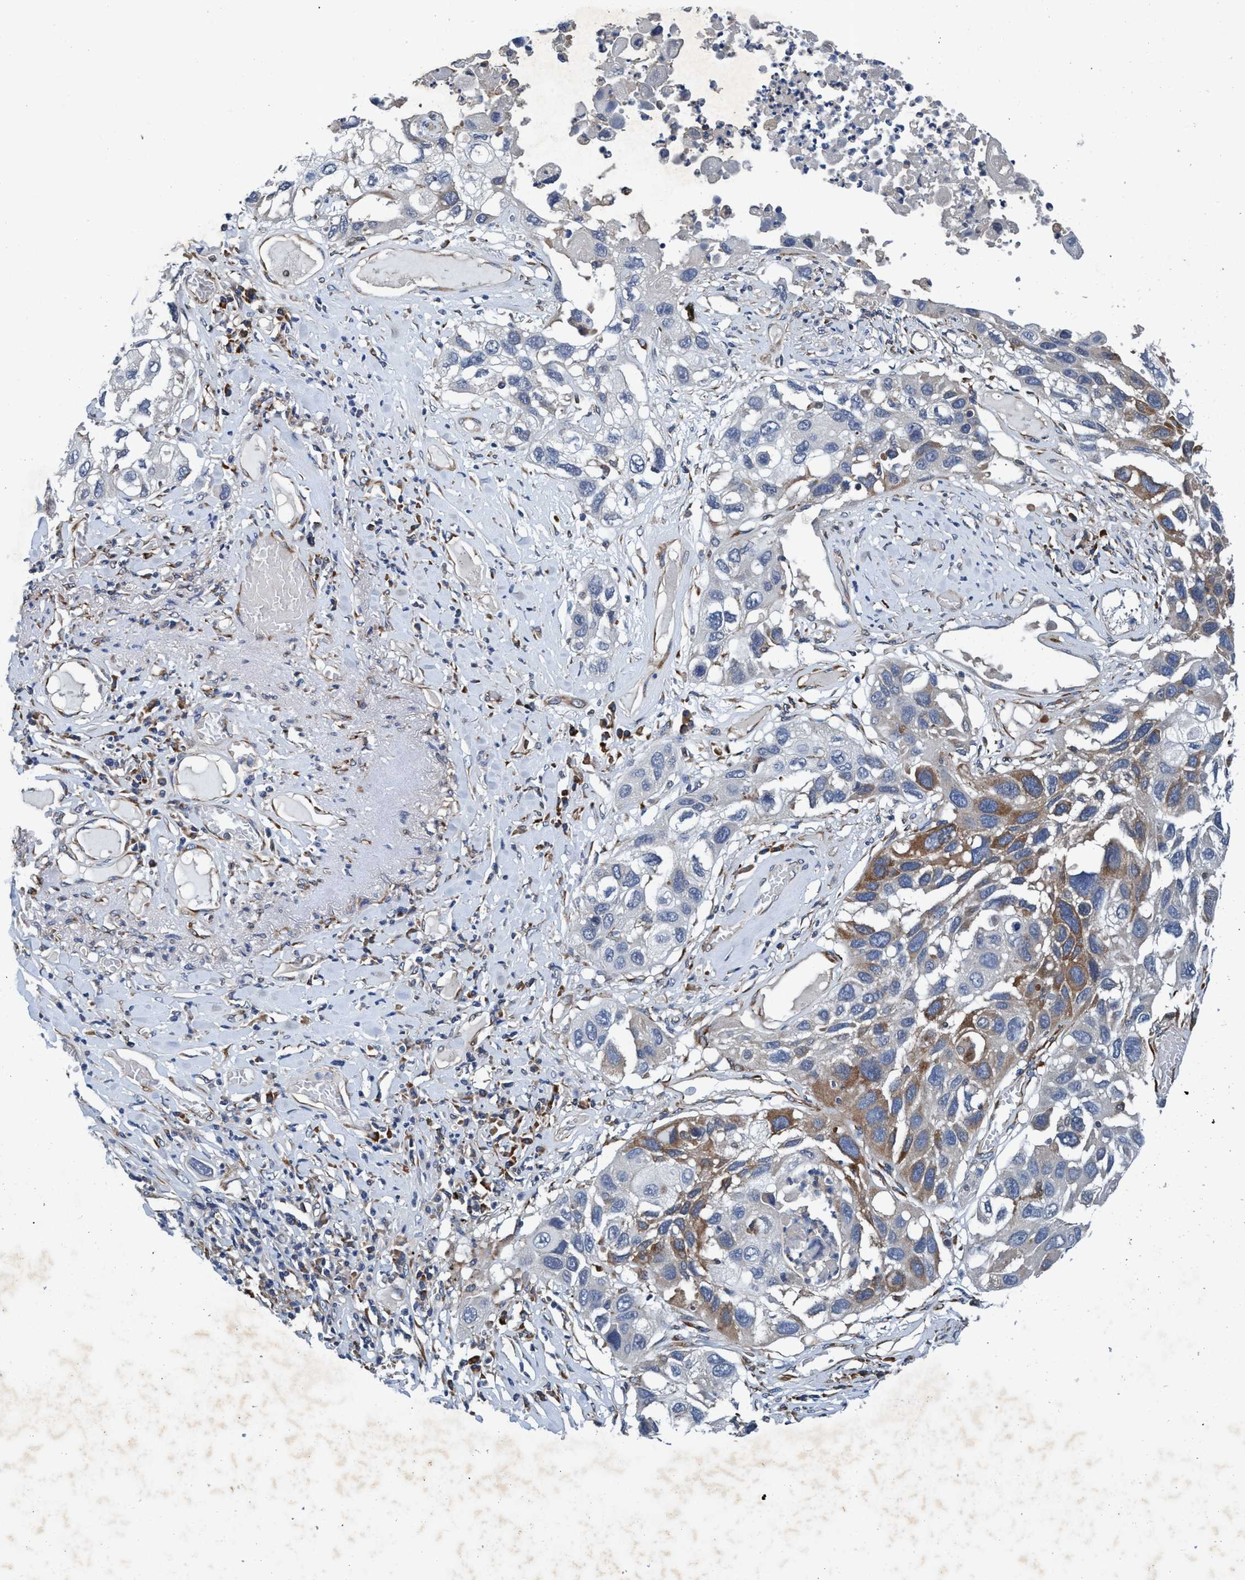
{"staining": {"intensity": "moderate", "quantity": "<25%", "location": "cytoplasmic/membranous"}, "tissue": "lung cancer", "cell_type": "Tumor cells", "image_type": "cancer", "snomed": [{"axis": "morphology", "description": "Squamous cell carcinoma, NOS"}, {"axis": "topography", "description": "Lung"}], "caption": "Immunohistochemistry (DAB (3,3'-diaminobenzidine)) staining of squamous cell carcinoma (lung) reveals moderate cytoplasmic/membranous protein positivity in approximately <25% of tumor cells. The staining is performed using DAB (3,3'-diaminobenzidine) brown chromogen to label protein expression. The nuclei are counter-stained blue using hematoxylin.", "gene": "ENDOG", "patient": {"sex": "male", "age": 71}}